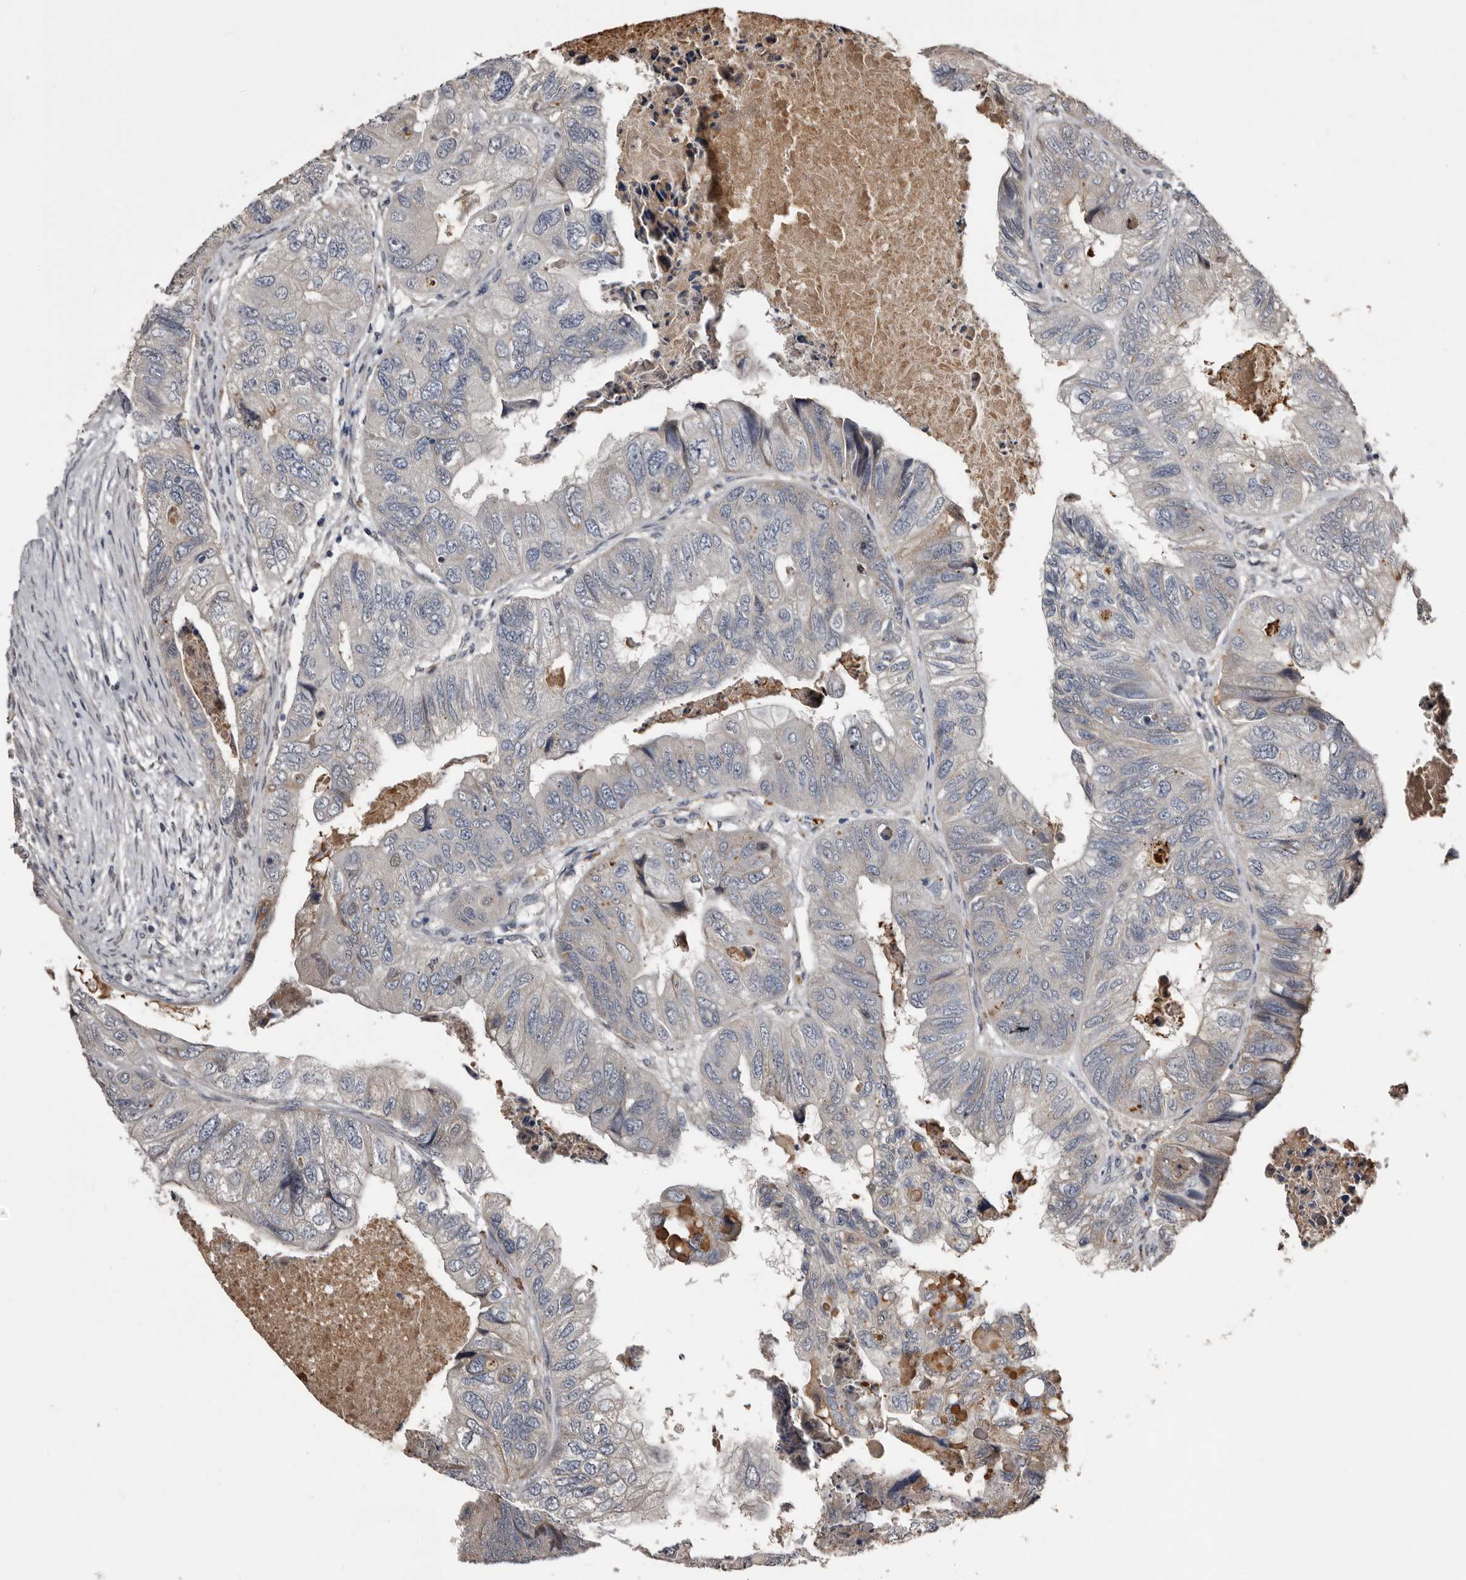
{"staining": {"intensity": "negative", "quantity": "none", "location": "none"}, "tissue": "colorectal cancer", "cell_type": "Tumor cells", "image_type": "cancer", "snomed": [{"axis": "morphology", "description": "Adenocarcinoma, NOS"}, {"axis": "topography", "description": "Rectum"}], "caption": "This is an IHC photomicrograph of colorectal cancer. There is no positivity in tumor cells.", "gene": "SERTAD4", "patient": {"sex": "male", "age": 63}}